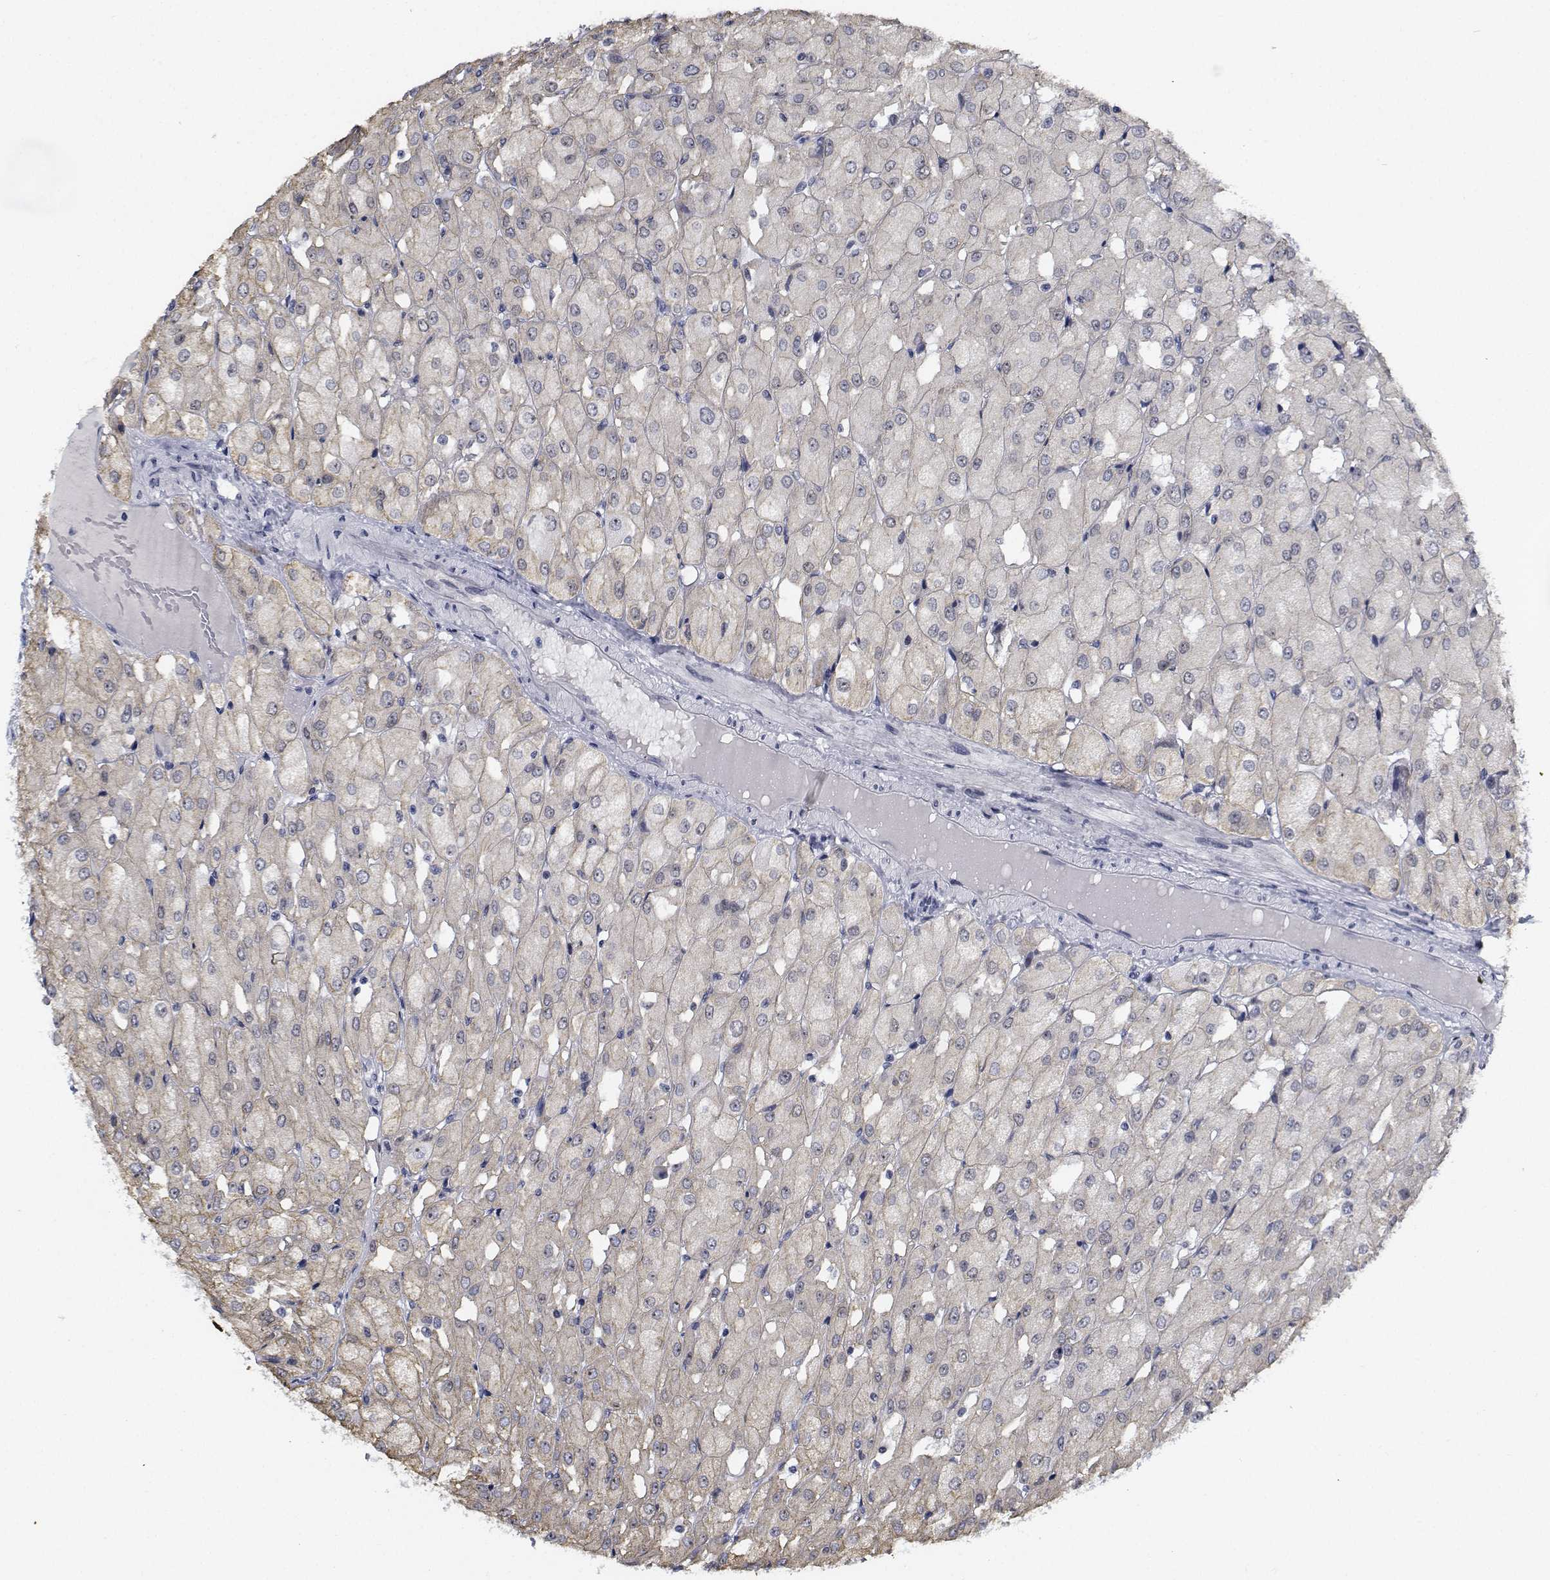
{"staining": {"intensity": "weak", "quantity": "<25%", "location": "cytoplasmic/membranous"}, "tissue": "renal cancer", "cell_type": "Tumor cells", "image_type": "cancer", "snomed": [{"axis": "morphology", "description": "Adenocarcinoma, NOS"}, {"axis": "topography", "description": "Kidney"}], "caption": "Immunohistochemistry (IHC) of renal cancer (adenocarcinoma) displays no positivity in tumor cells.", "gene": "NVL", "patient": {"sex": "male", "age": 72}}